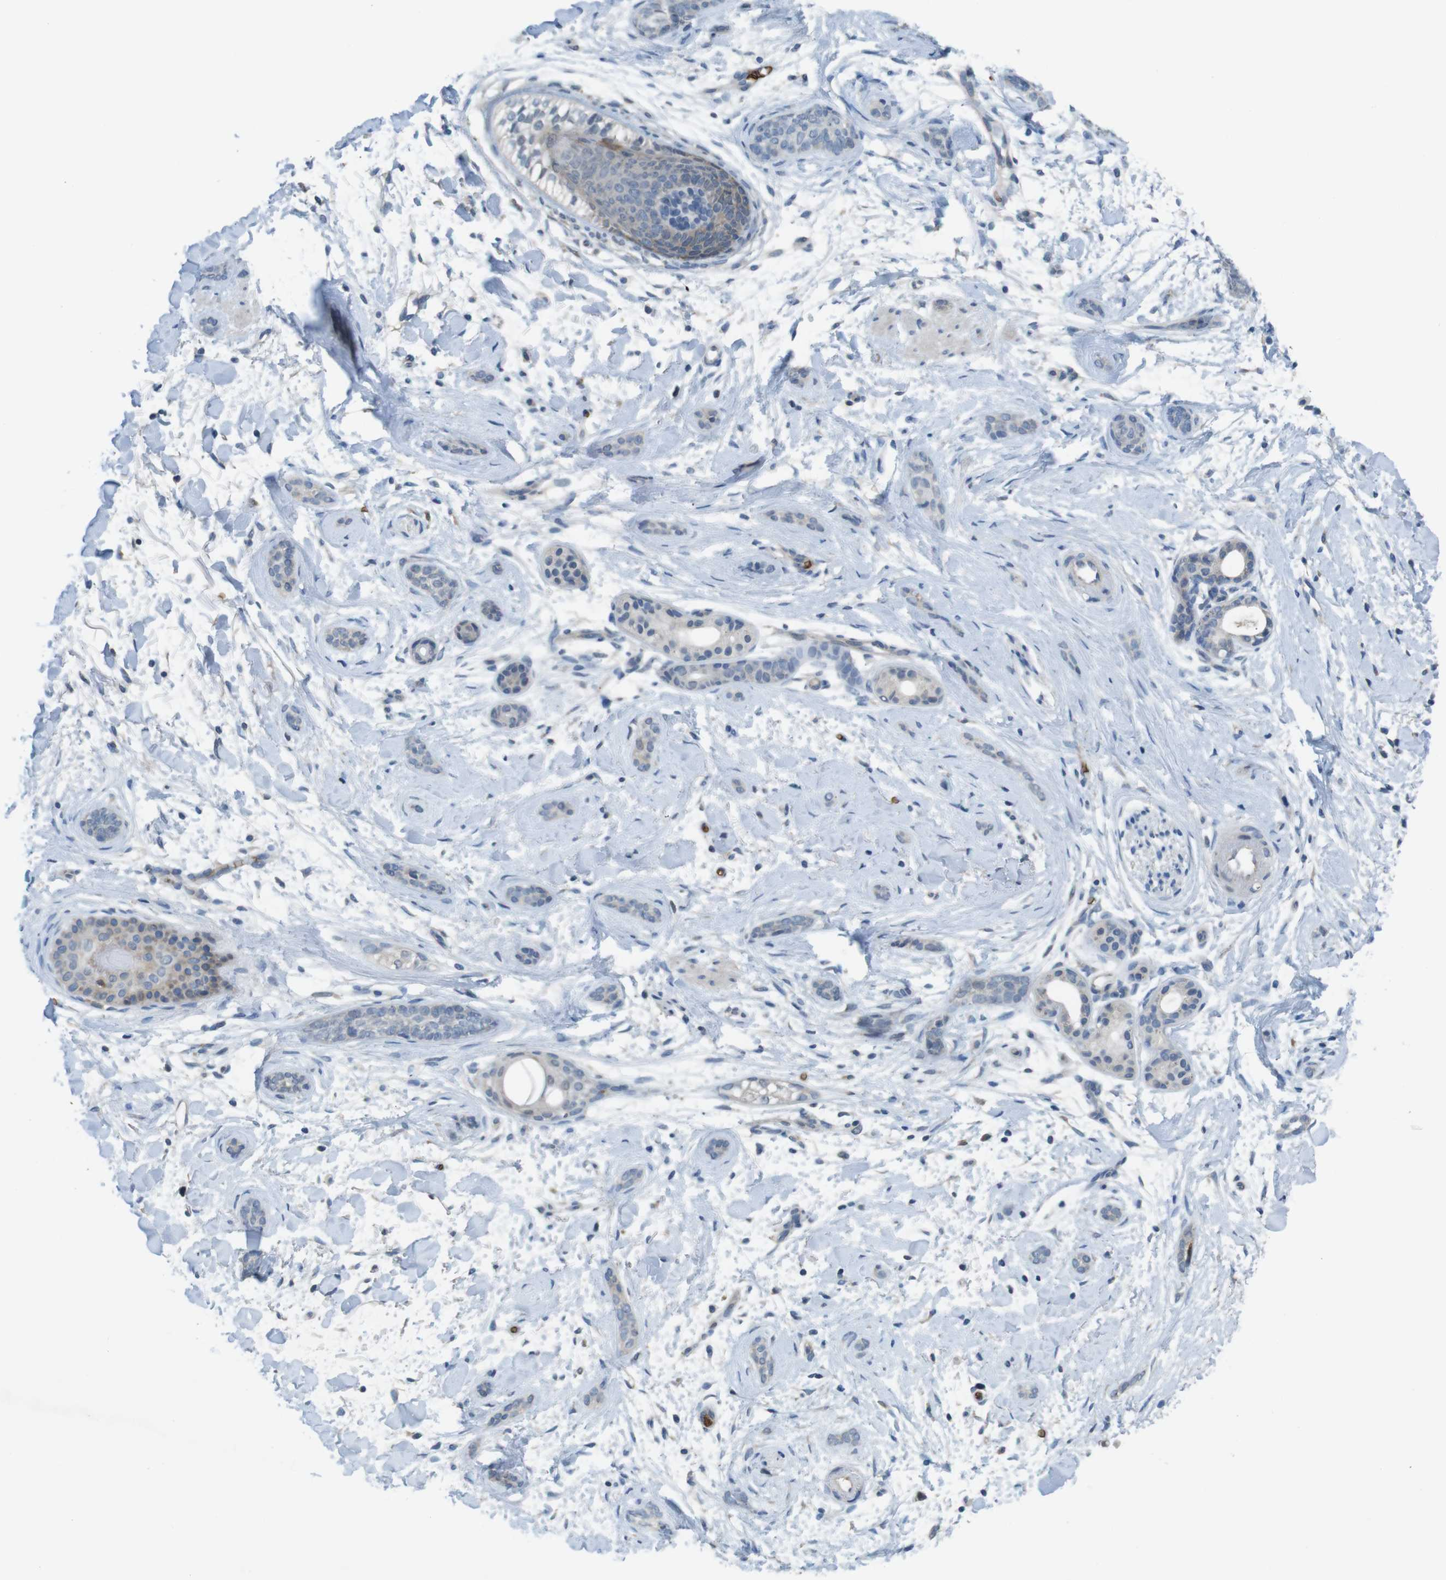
{"staining": {"intensity": "negative", "quantity": "none", "location": "none"}, "tissue": "skin cancer", "cell_type": "Tumor cells", "image_type": "cancer", "snomed": [{"axis": "morphology", "description": "Basal cell carcinoma"}, {"axis": "morphology", "description": "Adnexal tumor, benign"}, {"axis": "topography", "description": "Skin"}], "caption": "An immunohistochemistry (IHC) histopathology image of benign adnexal tumor (skin) is shown. There is no staining in tumor cells of benign adnexal tumor (skin).", "gene": "GYPA", "patient": {"sex": "female", "age": 42}}